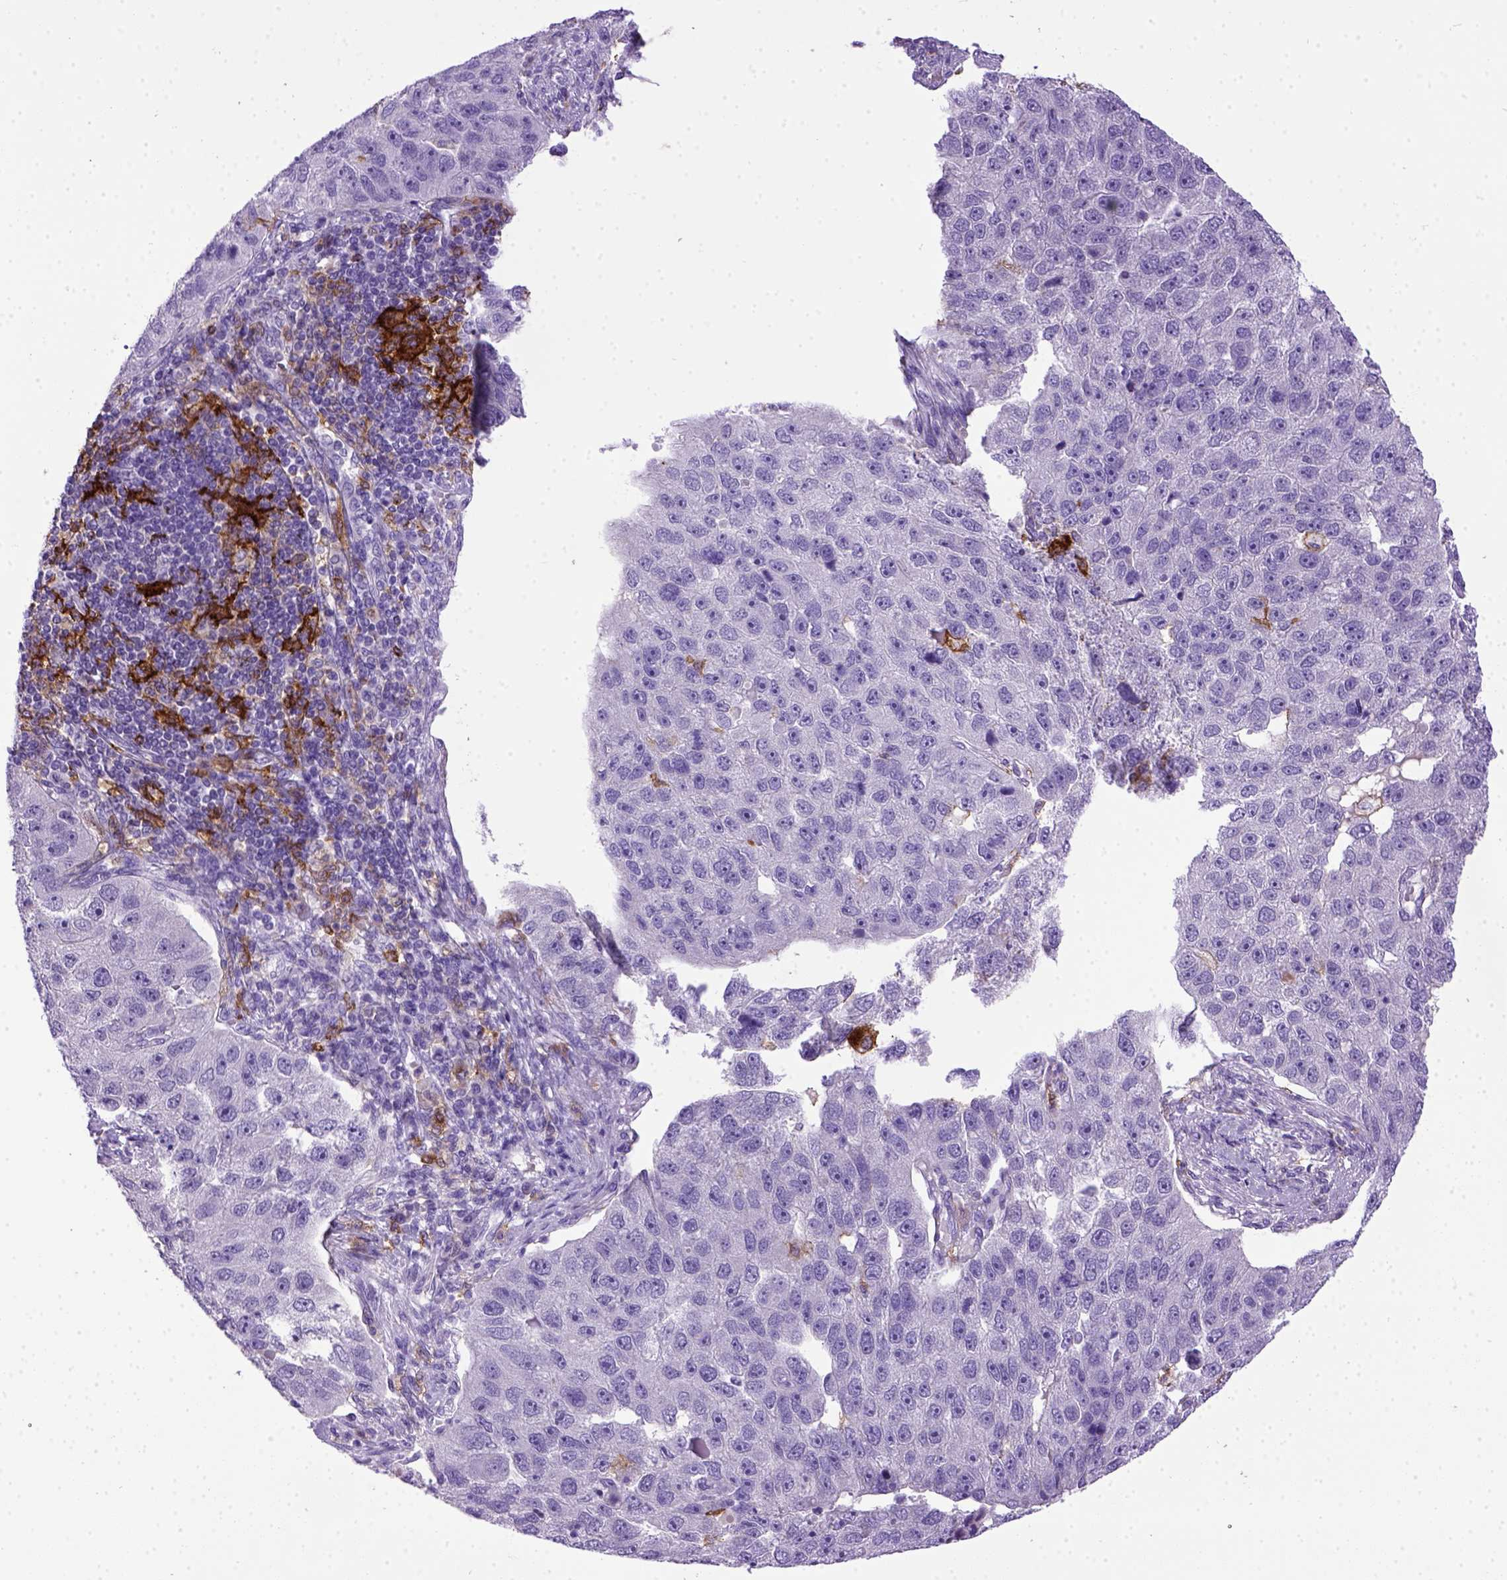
{"staining": {"intensity": "negative", "quantity": "none", "location": "none"}, "tissue": "pancreatic cancer", "cell_type": "Tumor cells", "image_type": "cancer", "snomed": [{"axis": "morphology", "description": "Adenocarcinoma, NOS"}, {"axis": "topography", "description": "Pancreas"}], "caption": "An immunohistochemistry image of pancreatic adenocarcinoma is shown. There is no staining in tumor cells of pancreatic adenocarcinoma.", "gene": "ITGAX", "patient": {"sex": "female", "age": 61}}